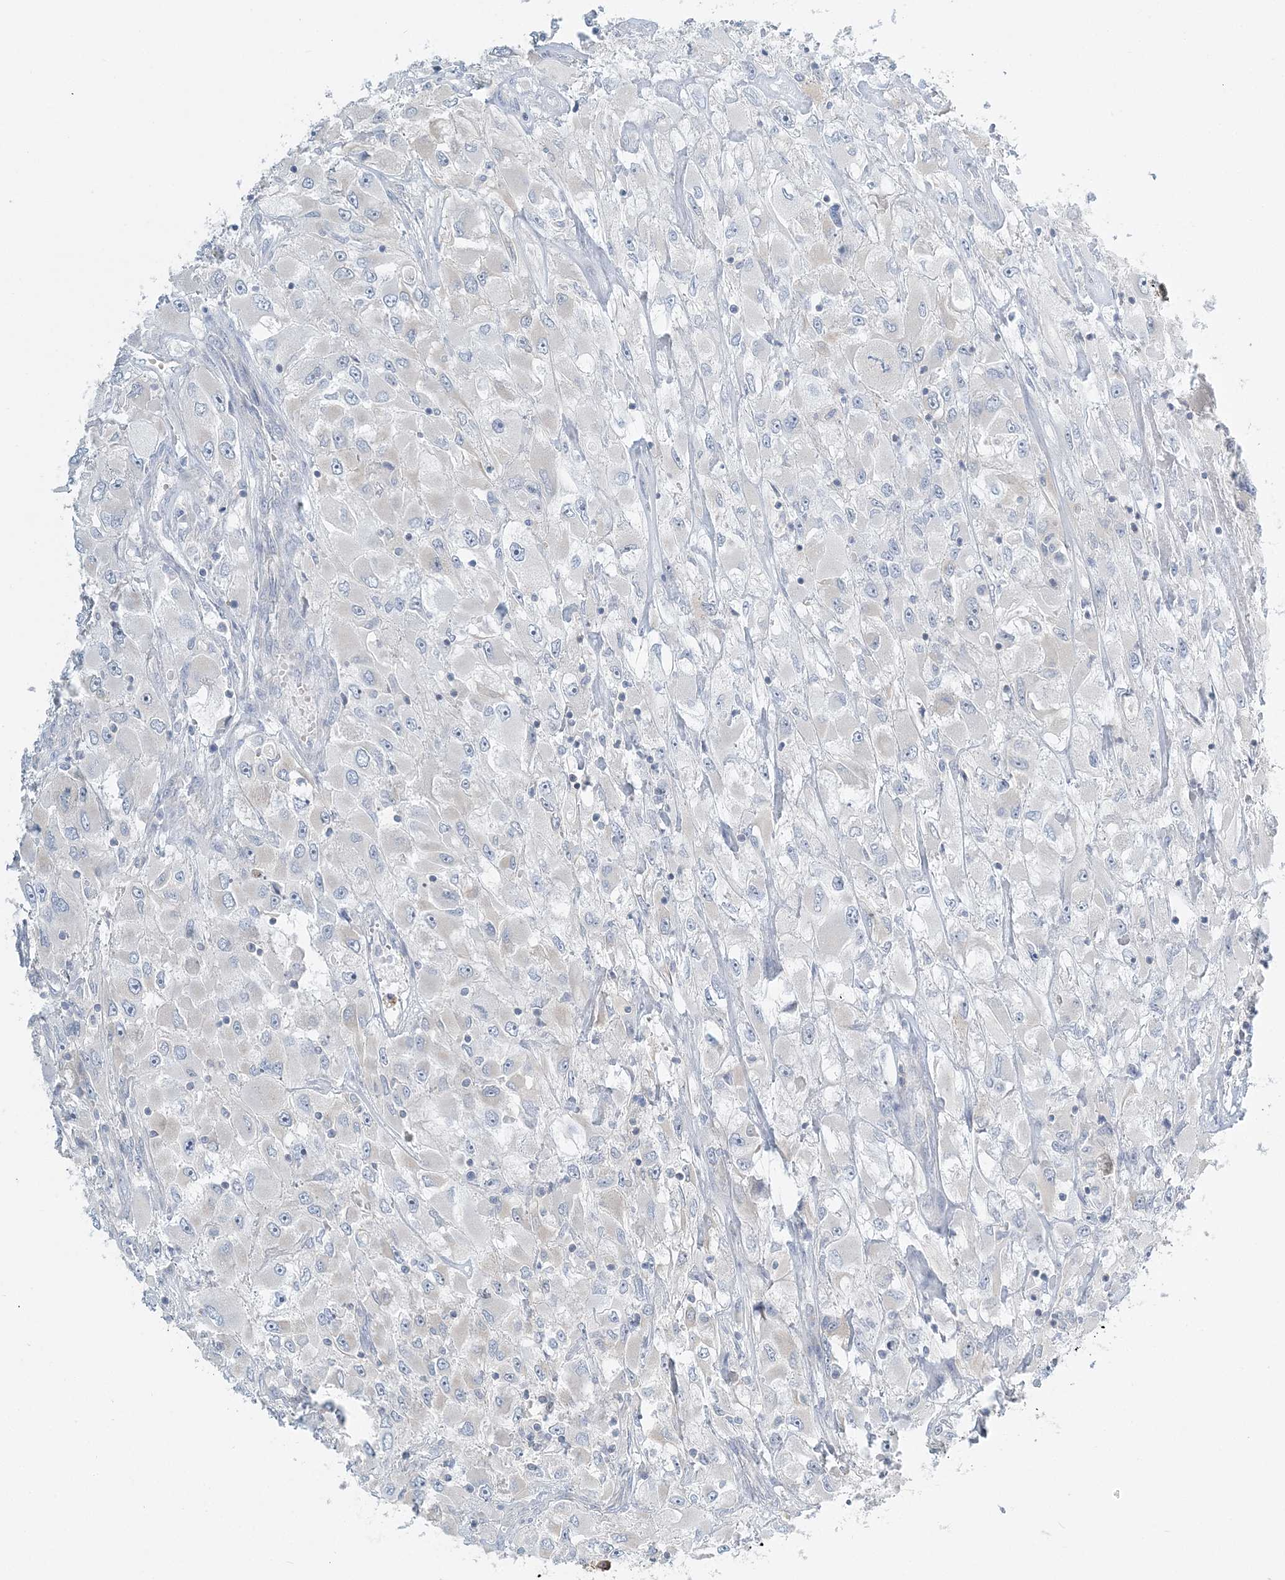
{"staining": {"intensity": "negative", "quantity": "none", "location": "none"}, "tissue": "renal cancer", "cell_type": "Tumor cells", "image_type": "cancer", "snomed": [{"axis": "morphology", "description": "Adenocarcinoma, NOS"}, {"axis": "topography", "description": "Kidney"}], "caption": "An image of human adenocarcinoma (renal) is negative for staining in tumor cells.", "gene": "NAA11", "patient": {"sex": "female", "age": 52}}